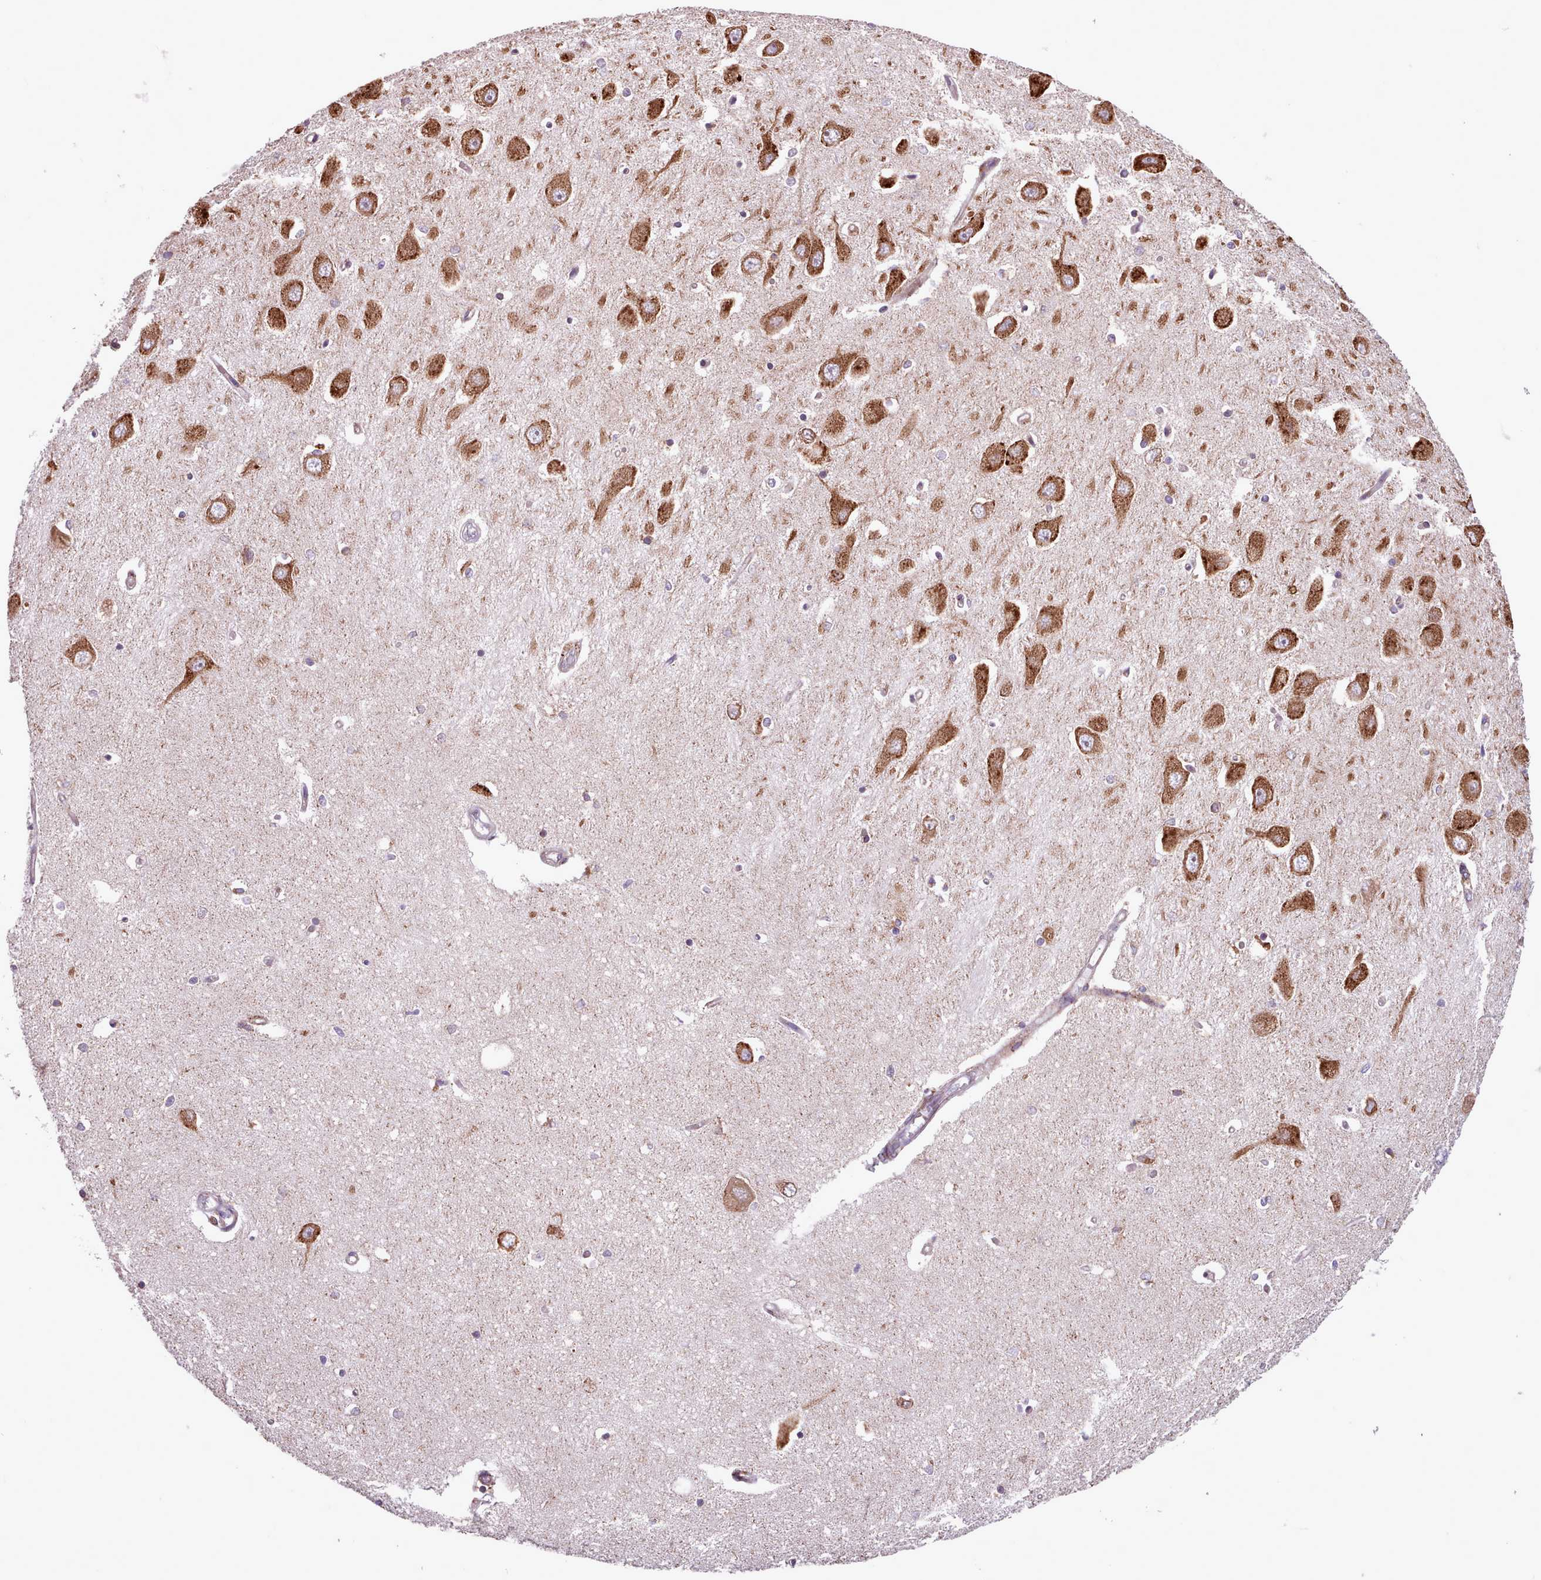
{"staining": {"intensity": "negative", "quantity": "none", "location": "none"}, "tissue": "hippocampus", "cell_type": "Glial cells", "image_type": "normal", "snomed": [{"axis": "morphology", "description": "Normal tissue, NOS"}, {"axis": "topography", "description": "Hippocampus"}], "caption": "Glial cells show no significant expression in normal hippocampus.", "gene": "TTLL3", "patient": {"sex": "male", "age": 45}}